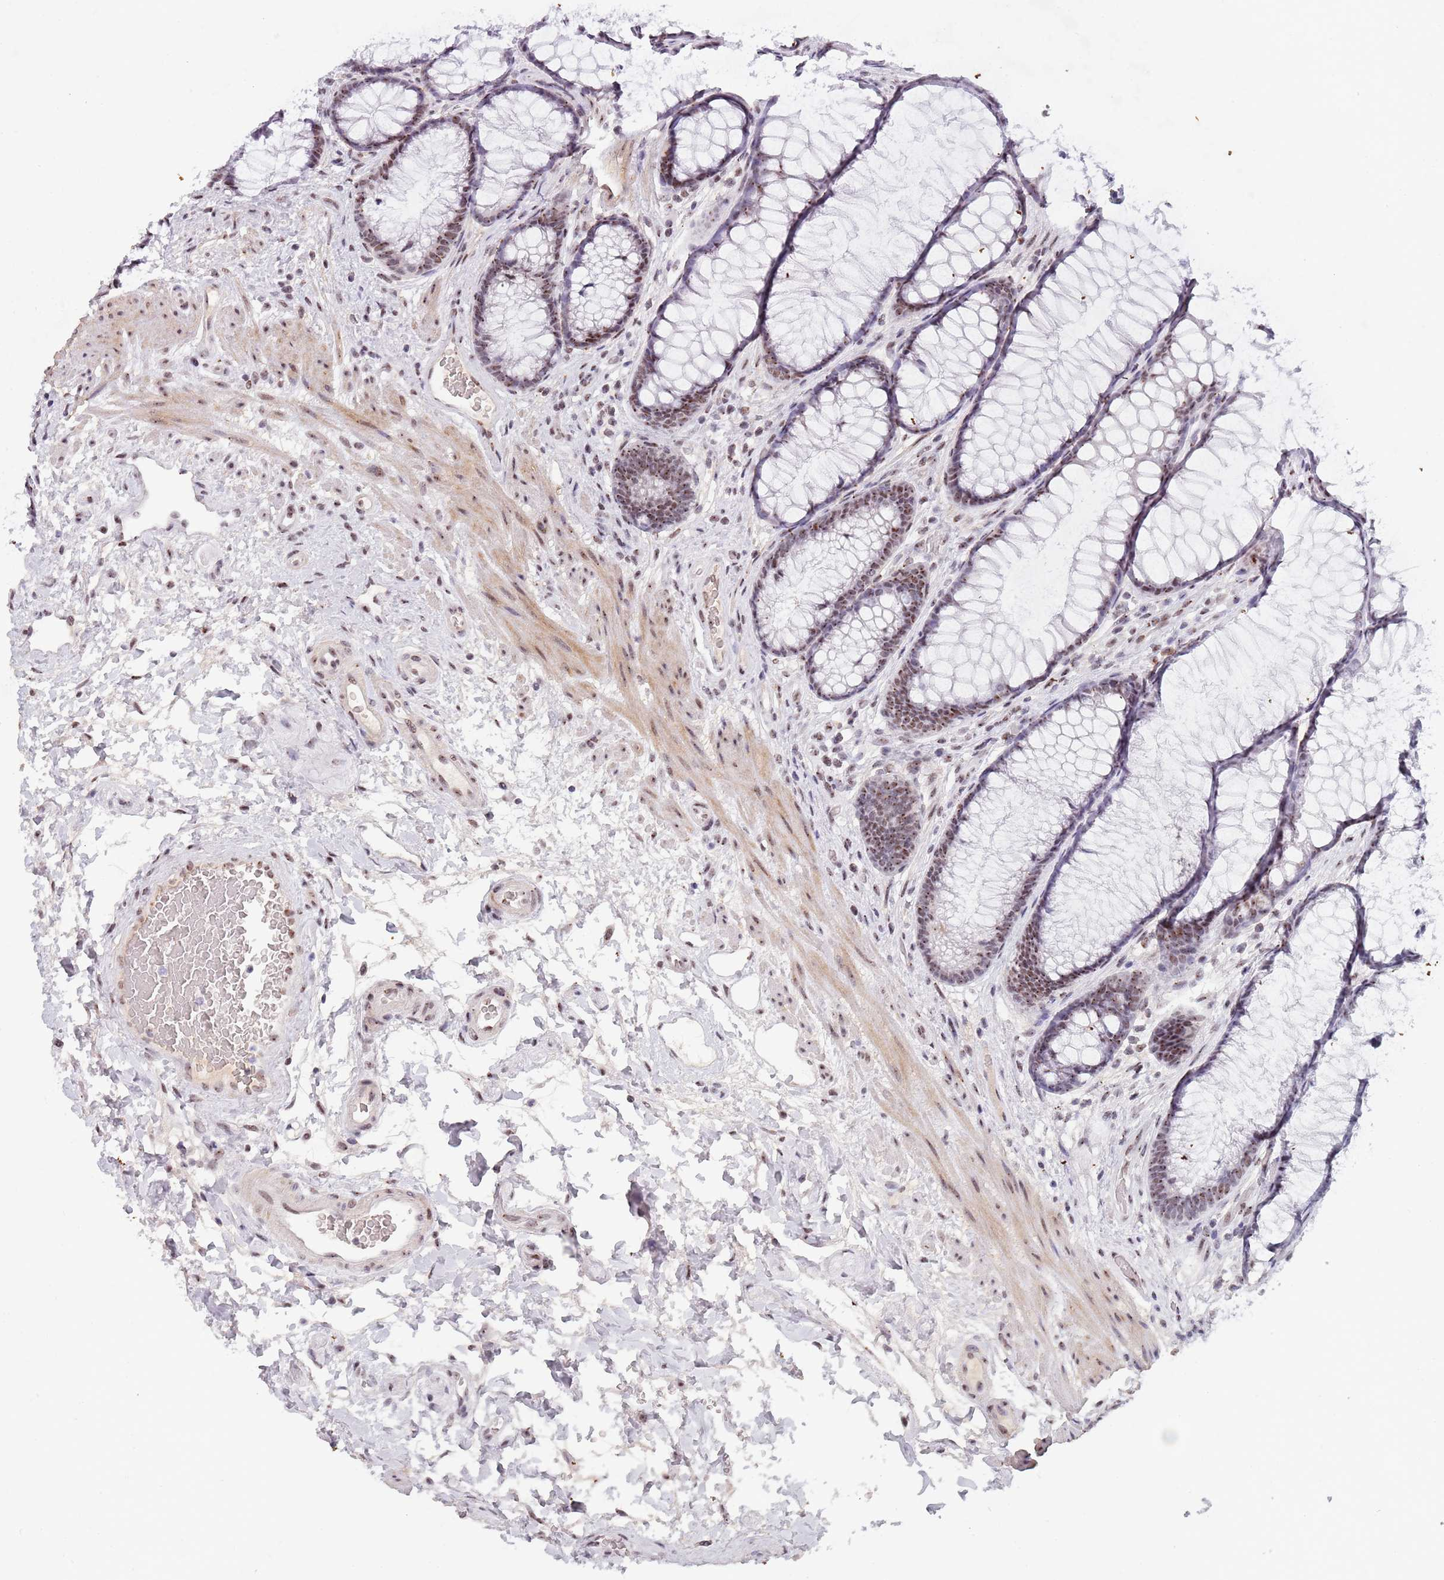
{"staining": {"intensity": "negative", "quantity": "none", "location": "none"}, "tissue": "colon", "cell_type": "Endothelial cells", "image_type": "normal", "snomed": [{"axis": "morphology", "description": "Normal tissue, NOS"}, {"axis": "topography", "description": "Colon"}], "caption": "Immunohistochemistry photomicrograph of normal colon stained for a protein (brown), which exhibits no positivity in endothelial cells.", "gene": "CIZ1", "patient": {"sex": "female", "age": 82}}